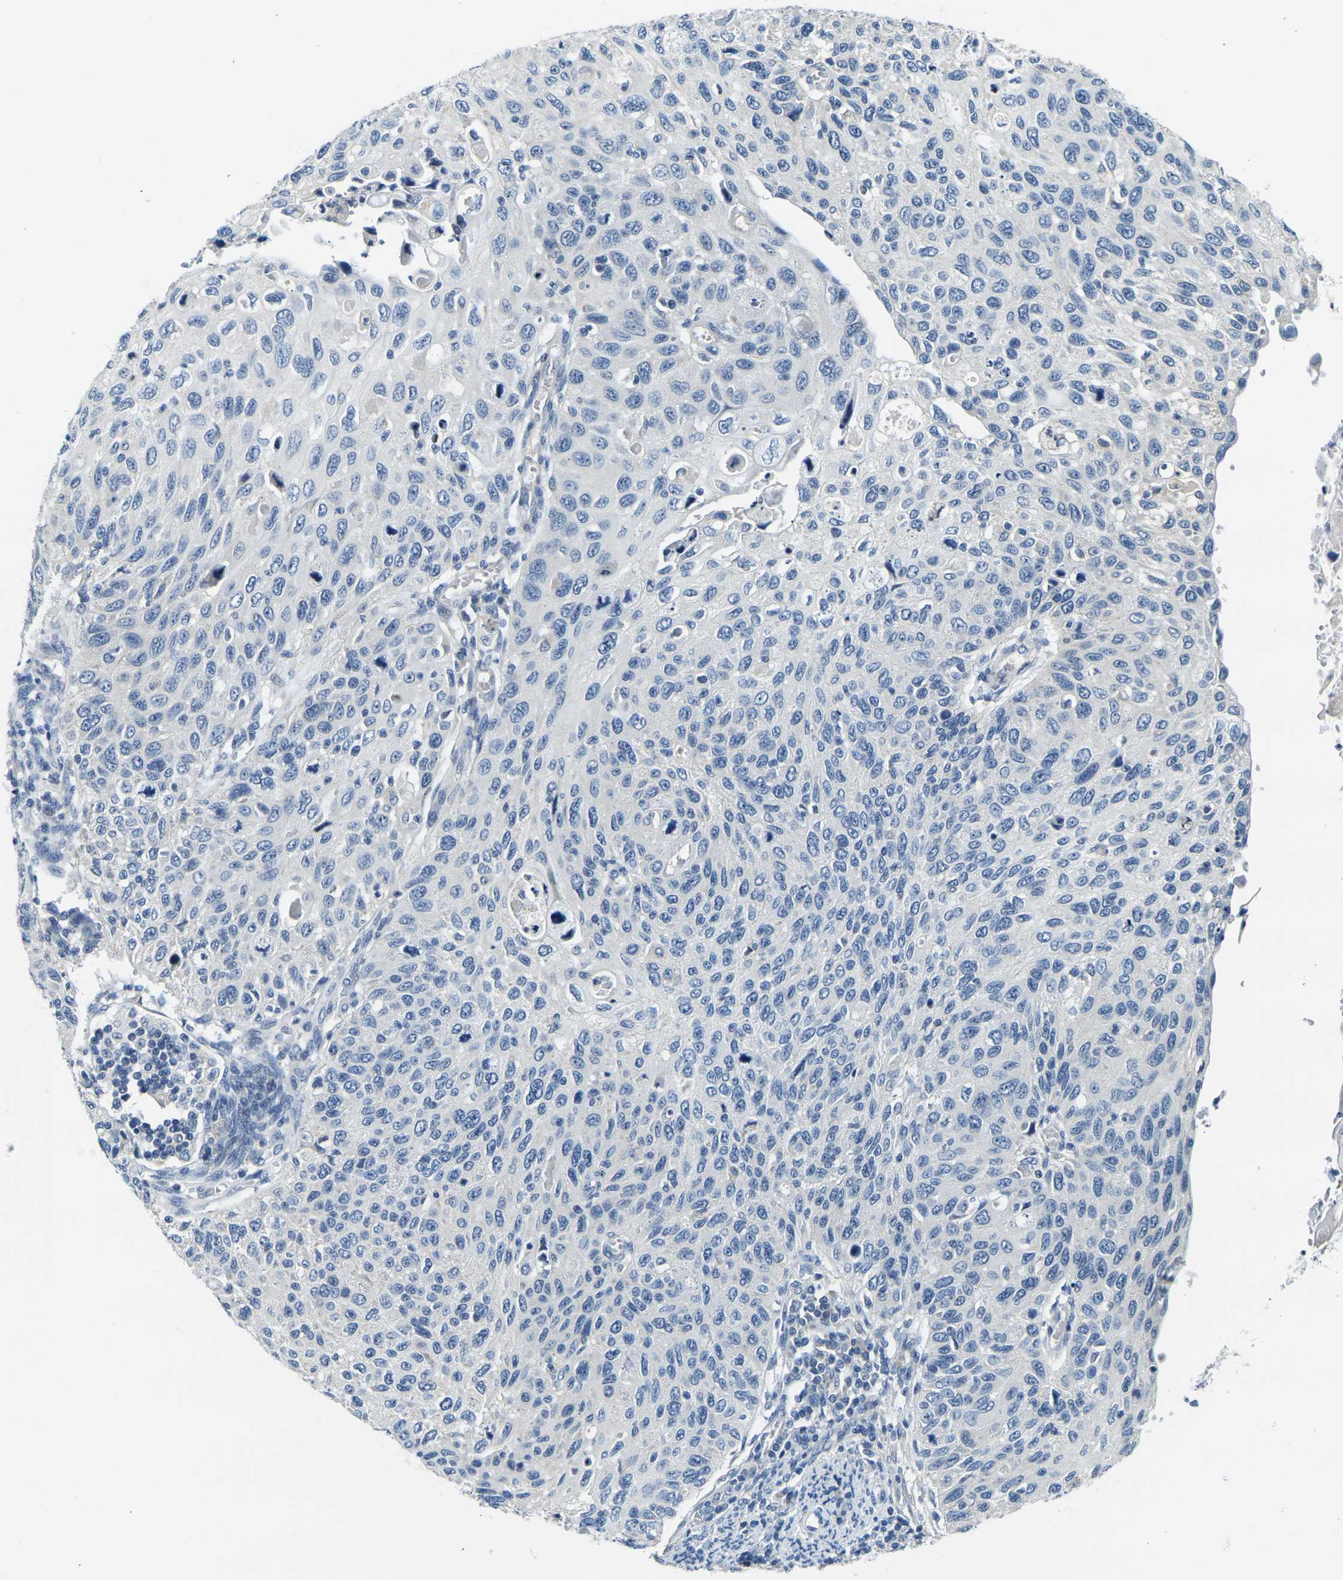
{"staining": {"intensity": "negative", "quantity": "none", "location": "none"}, "tissue": "cervical cancer", "cell_type": "Tumor cells", "image_type": "cancer", "snomed": [{"axis": "morphology", "description": "Squamous cell carcinoma, NOS"}, {"axis": "topography", "description": "Cervix"}], "caption": "Immunohistochemistry (IHC) photomicrograph of neoplastic tissue: squamous cell carcinoma (cervical) stained with DAB (3,3'-diaminobenzidine) displays no significant protein positivity in tumor cells.", "gene": "SHISAL2B", "patient": {"sex": "female", "age": 70}}